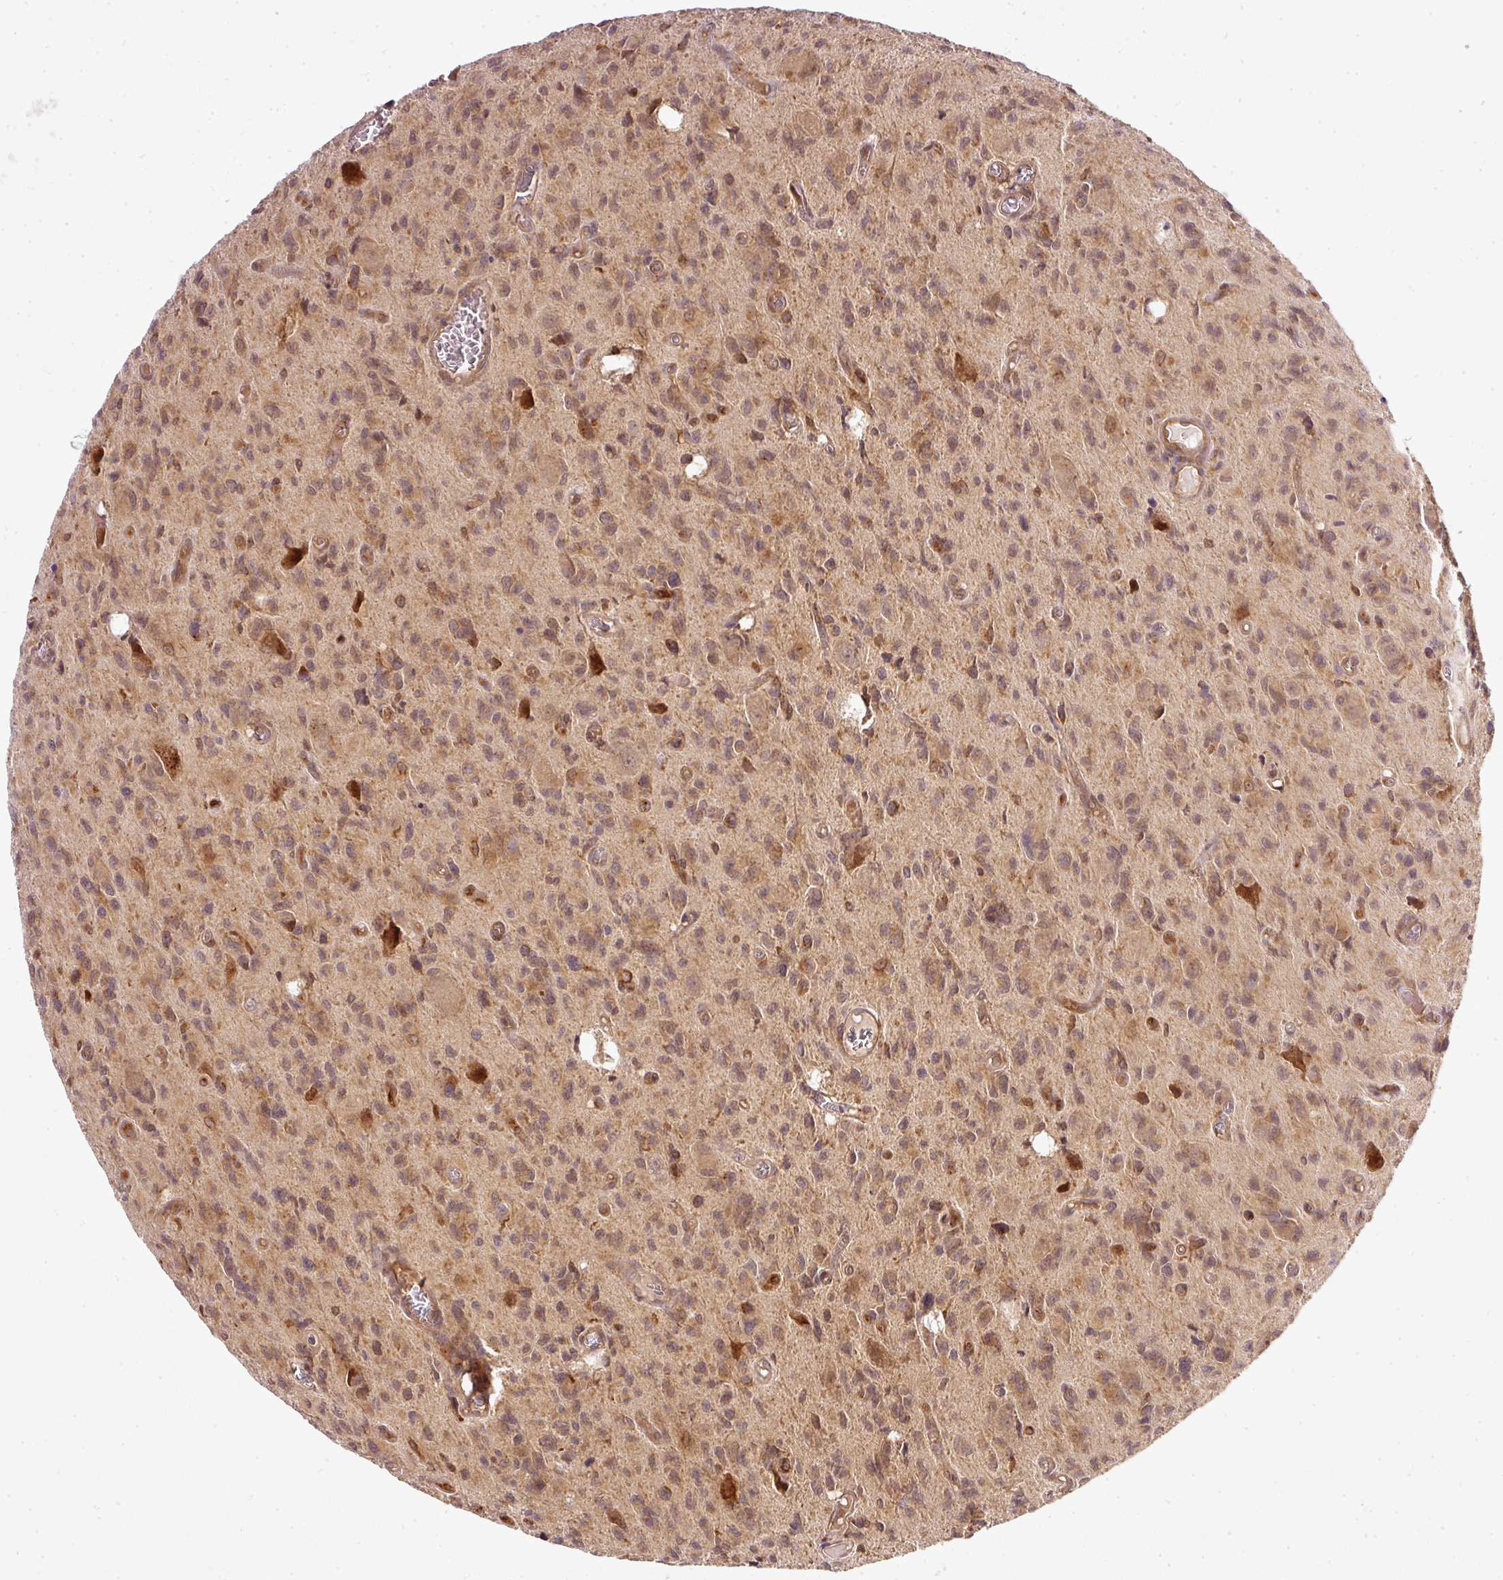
{"staining": {"intensity": "moderate", "quantity": ">75%", "location": "cytoplasmic/membranous"}, "tissue": "glioma", "cell_type": "Tumor cells", "image_type": "cancer", "snomed": [{"axis": "morphology", "description": "Glioma, malignant, High grade"}, {"axis": "topography", "description": "Brain"}], "caption": "Protein expression by IHC displays moderate cytoplasmic/membranous positivity in about >75% of tumor cells in glioma.", "gene": "MIF4GD", "patient": {"sex": "male", "age": 76}}